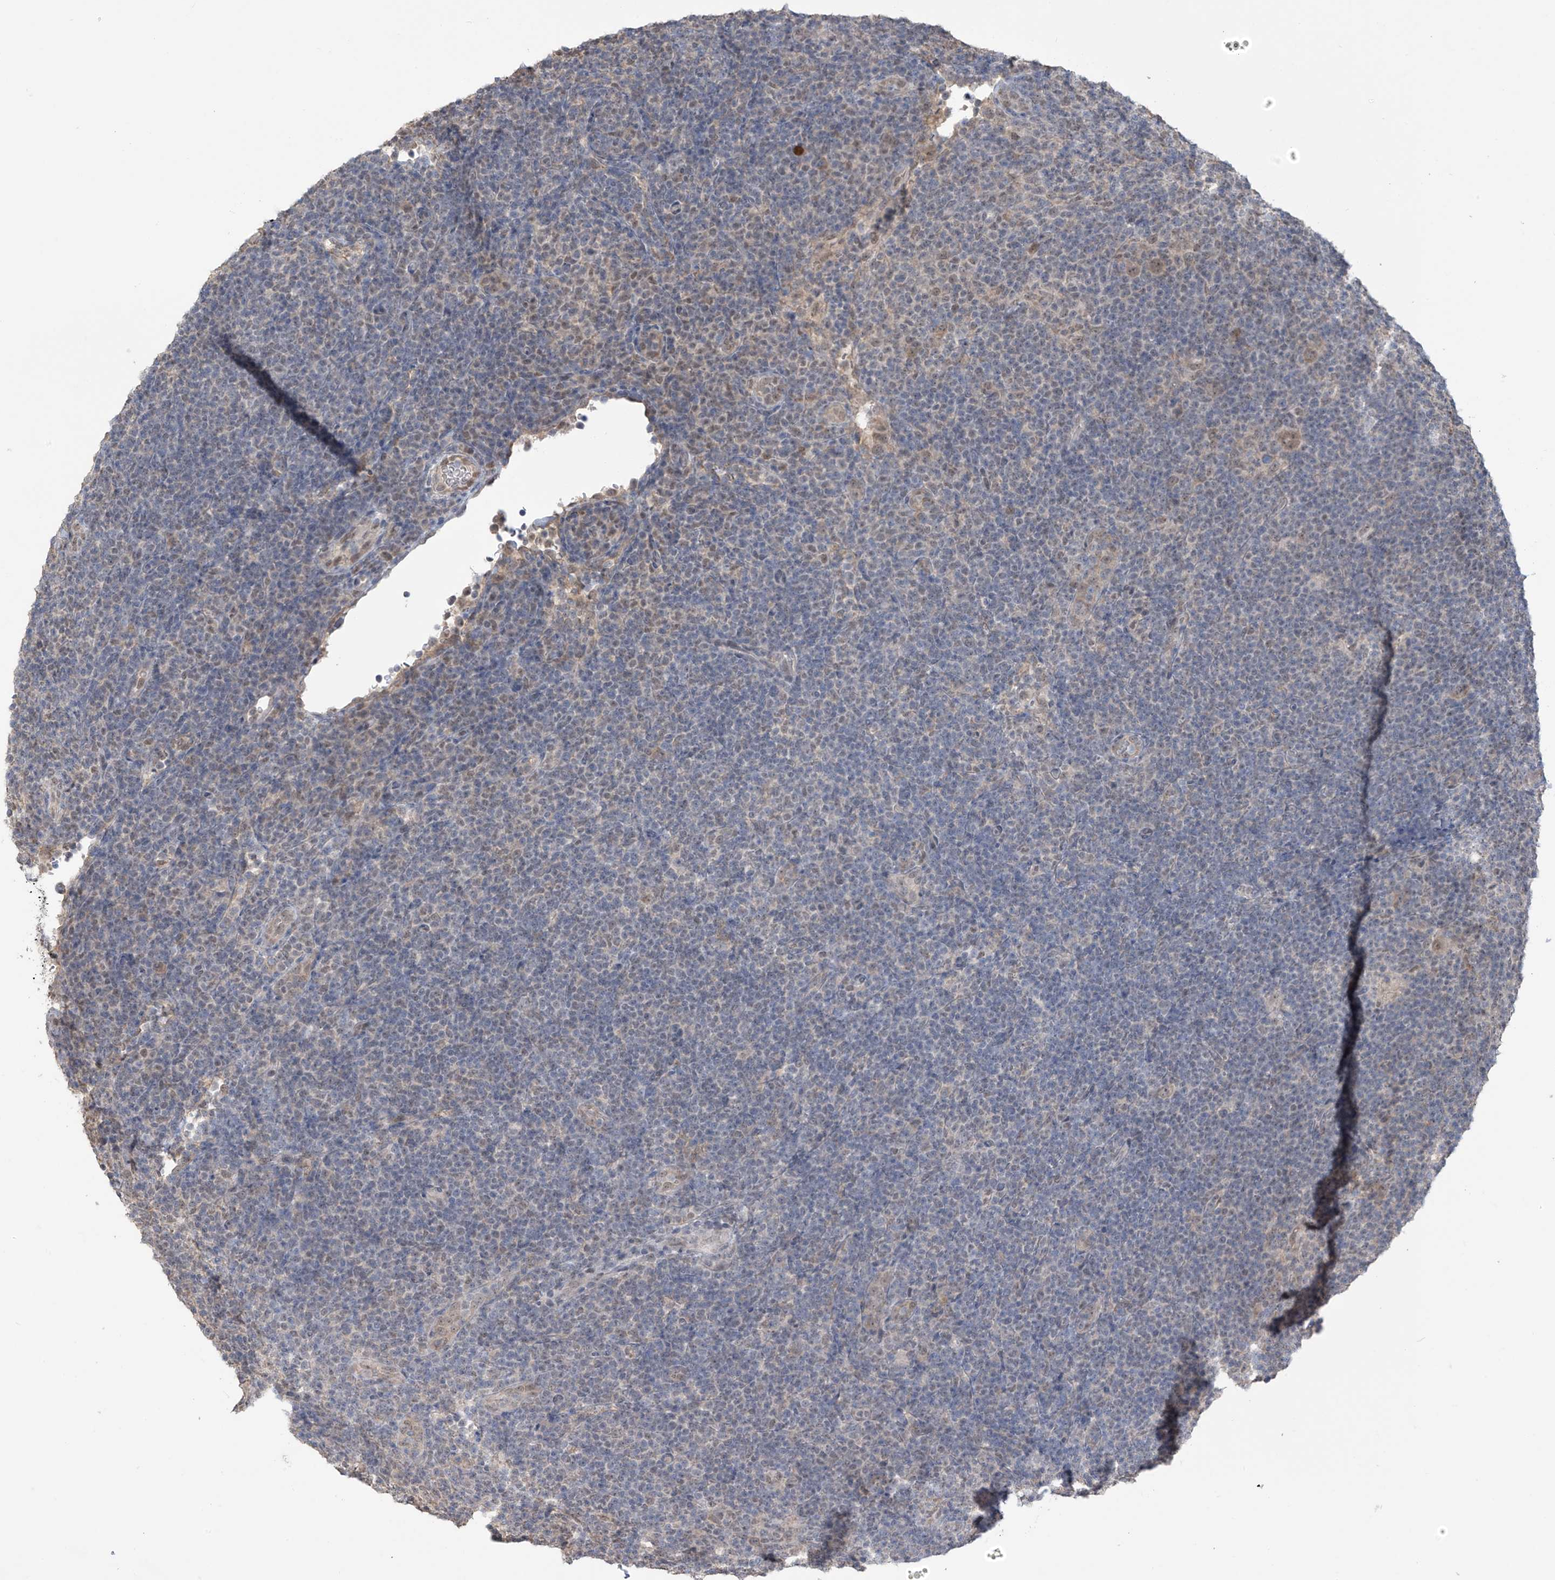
{"staining": {"intensity": "weak", "quantity": ">75%", "location": "cytoplasmic/membranous,nuclear"}, "tissue": "lymphoma", "cell_type": "Tumor cells", "image_type": "cancer", "snomed": [{"axis": "morphology", "description": "Hodgkin's disease, NOS"}, {"axis": "topography", "description": "Lymph node"}], "caption": "Hodgkin's disease was stained to show a protein in brown. There is low levels of weak cytoplasmic/membranous and nuclear expression in about >75% of tumor cells. The staining is performed using DAB brown chromogen to label protein expression. The nuclei are counter-stained blue using hematoxylin.", "gene": "KIAA1522", "patient": {"sex": "female", "age": 57}}